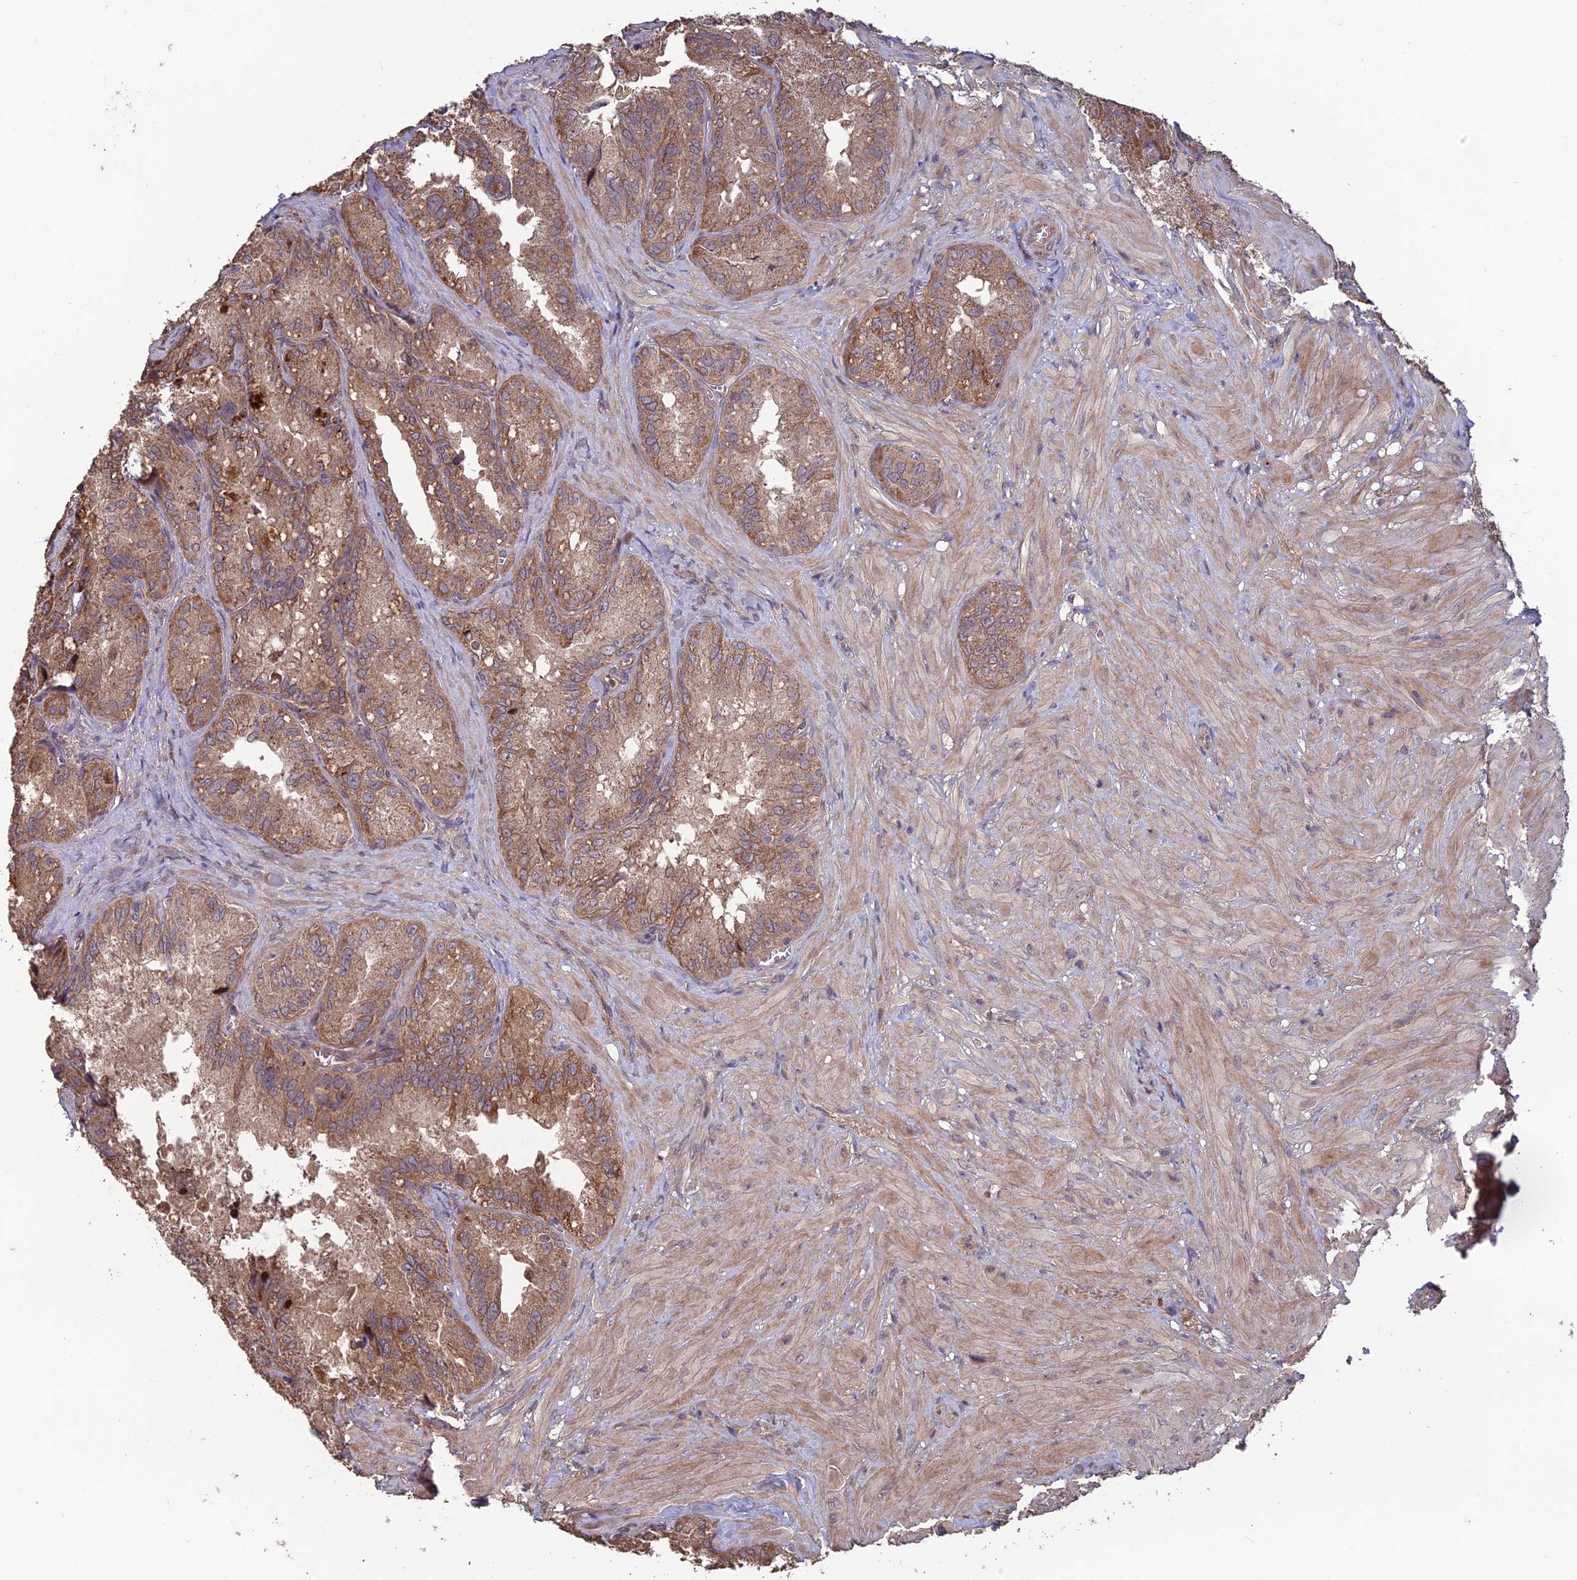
{"staining": {"intensity": "moderate", "quantity": ">75%", "location": "cytoplasmic/membranous"}, "tissue": "seminal vesicle", "cell_type": "Glandular cells", "image_type": "normal", "snomed": [{"axis": "morphology", "description": "Normal tissue, NOS"}, {"axis": "topography", "description": "Seminal veicle"}], "caption": "Unremarkable seminal vesicle reveals moderate cytoplasmic/membranous expression in about >75% of glandular cells.", "gene": "SHISA5", "patient": {"sex": "male", "age": 62}}